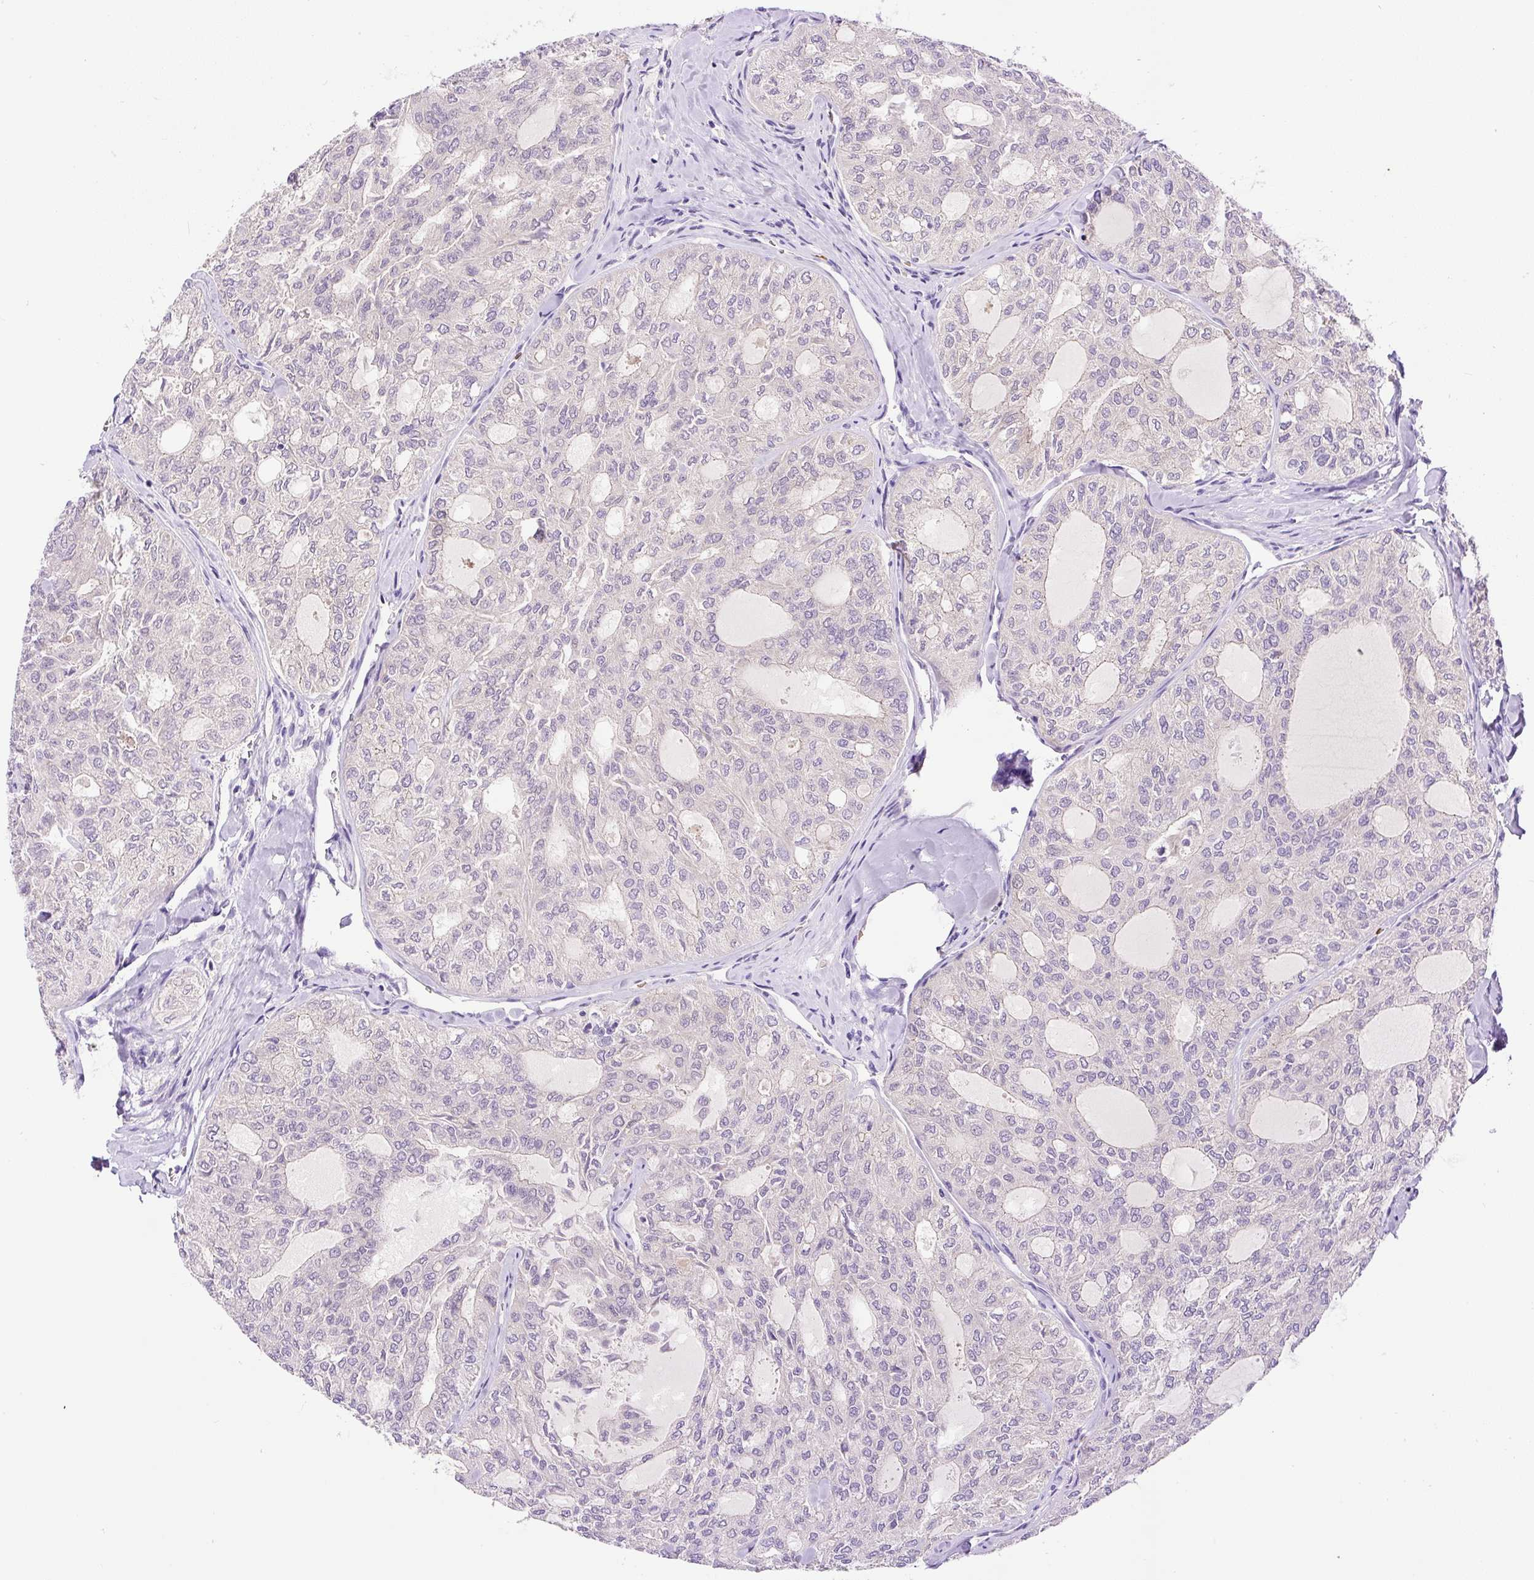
{"staining": {"intensity": "negative", "quantity": "none", "location": "none"}, "tissue": "thyroid cancer", "cell_type": "Tumor cells", "image_type": "cancer", "snomed": [{"axis": "morphology", "description": "Follicular adenoma carcinoma, NOS"}, {"axis": "topography", "description": "Thyroid gland"}], "caption": "Immunohistochemistry (IHC) of thyroid follicular adenoma carcinoma shows no staining in tumor cells.", "gene": "LHFPL5", "patient": {"sex": "male", "age": 75}}